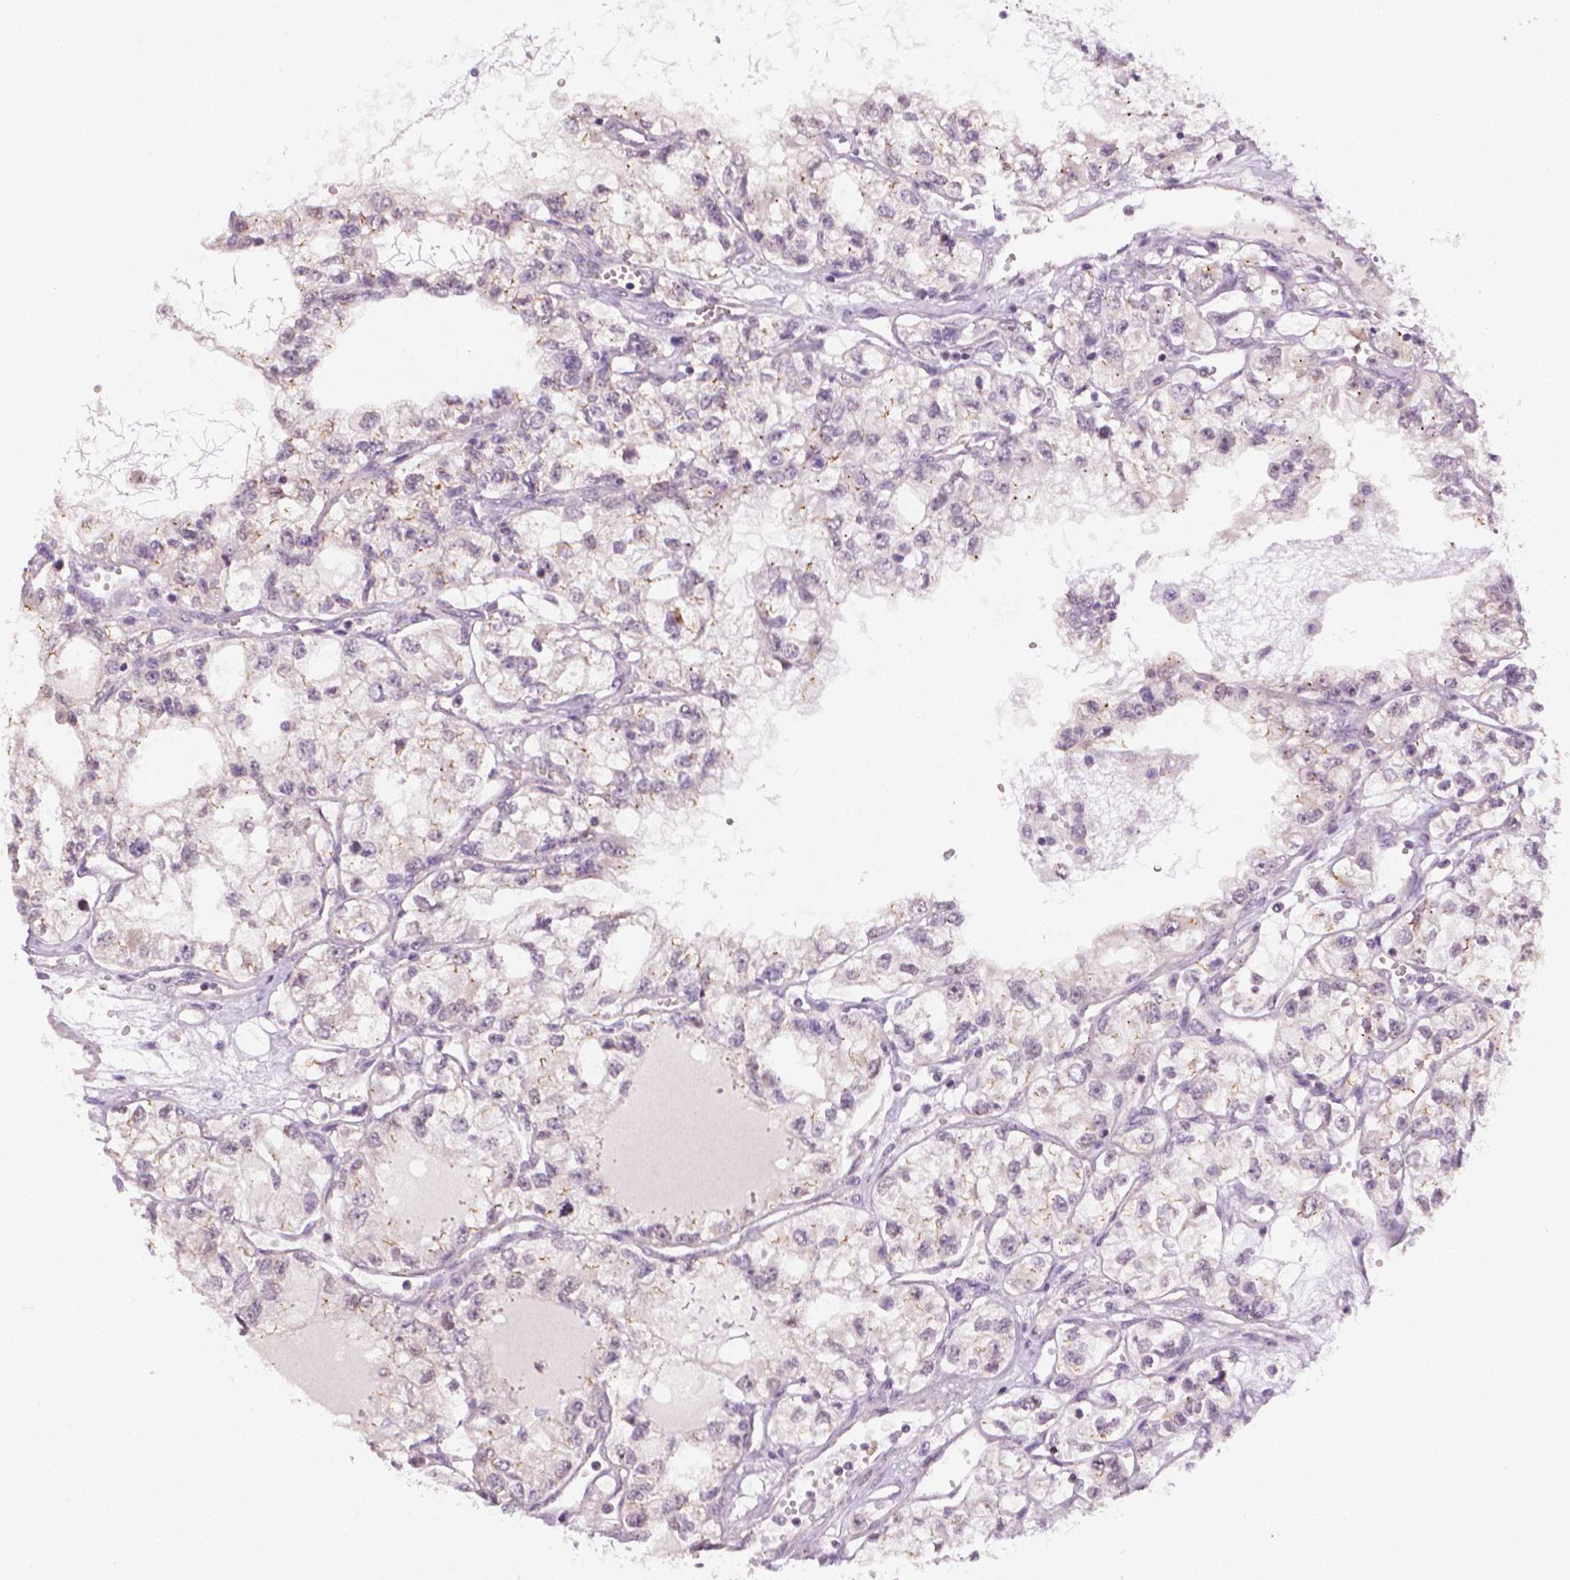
{"staining": {"intensity": "negative", "quantity": "none", "location": "none"}, "tissue": "renal cancer", "cell_type": "Tumor cells", "image_type": "cancer", "snomed": [{"axis": "morphology", "description": "Adenocarcinoma, NOS"}, {"axis": "topography", "description": "Kidney"}], "caption": "Immunohistochemical staining of human renal cancer (adenocarcinoma) exhibits no significant positivity in tumor cells. (DAB immunohistochemistry visualized using brightfield microscopy, high magnification).", "gene": "NCAN", "patient": {"sex": "female", "age": 59}}